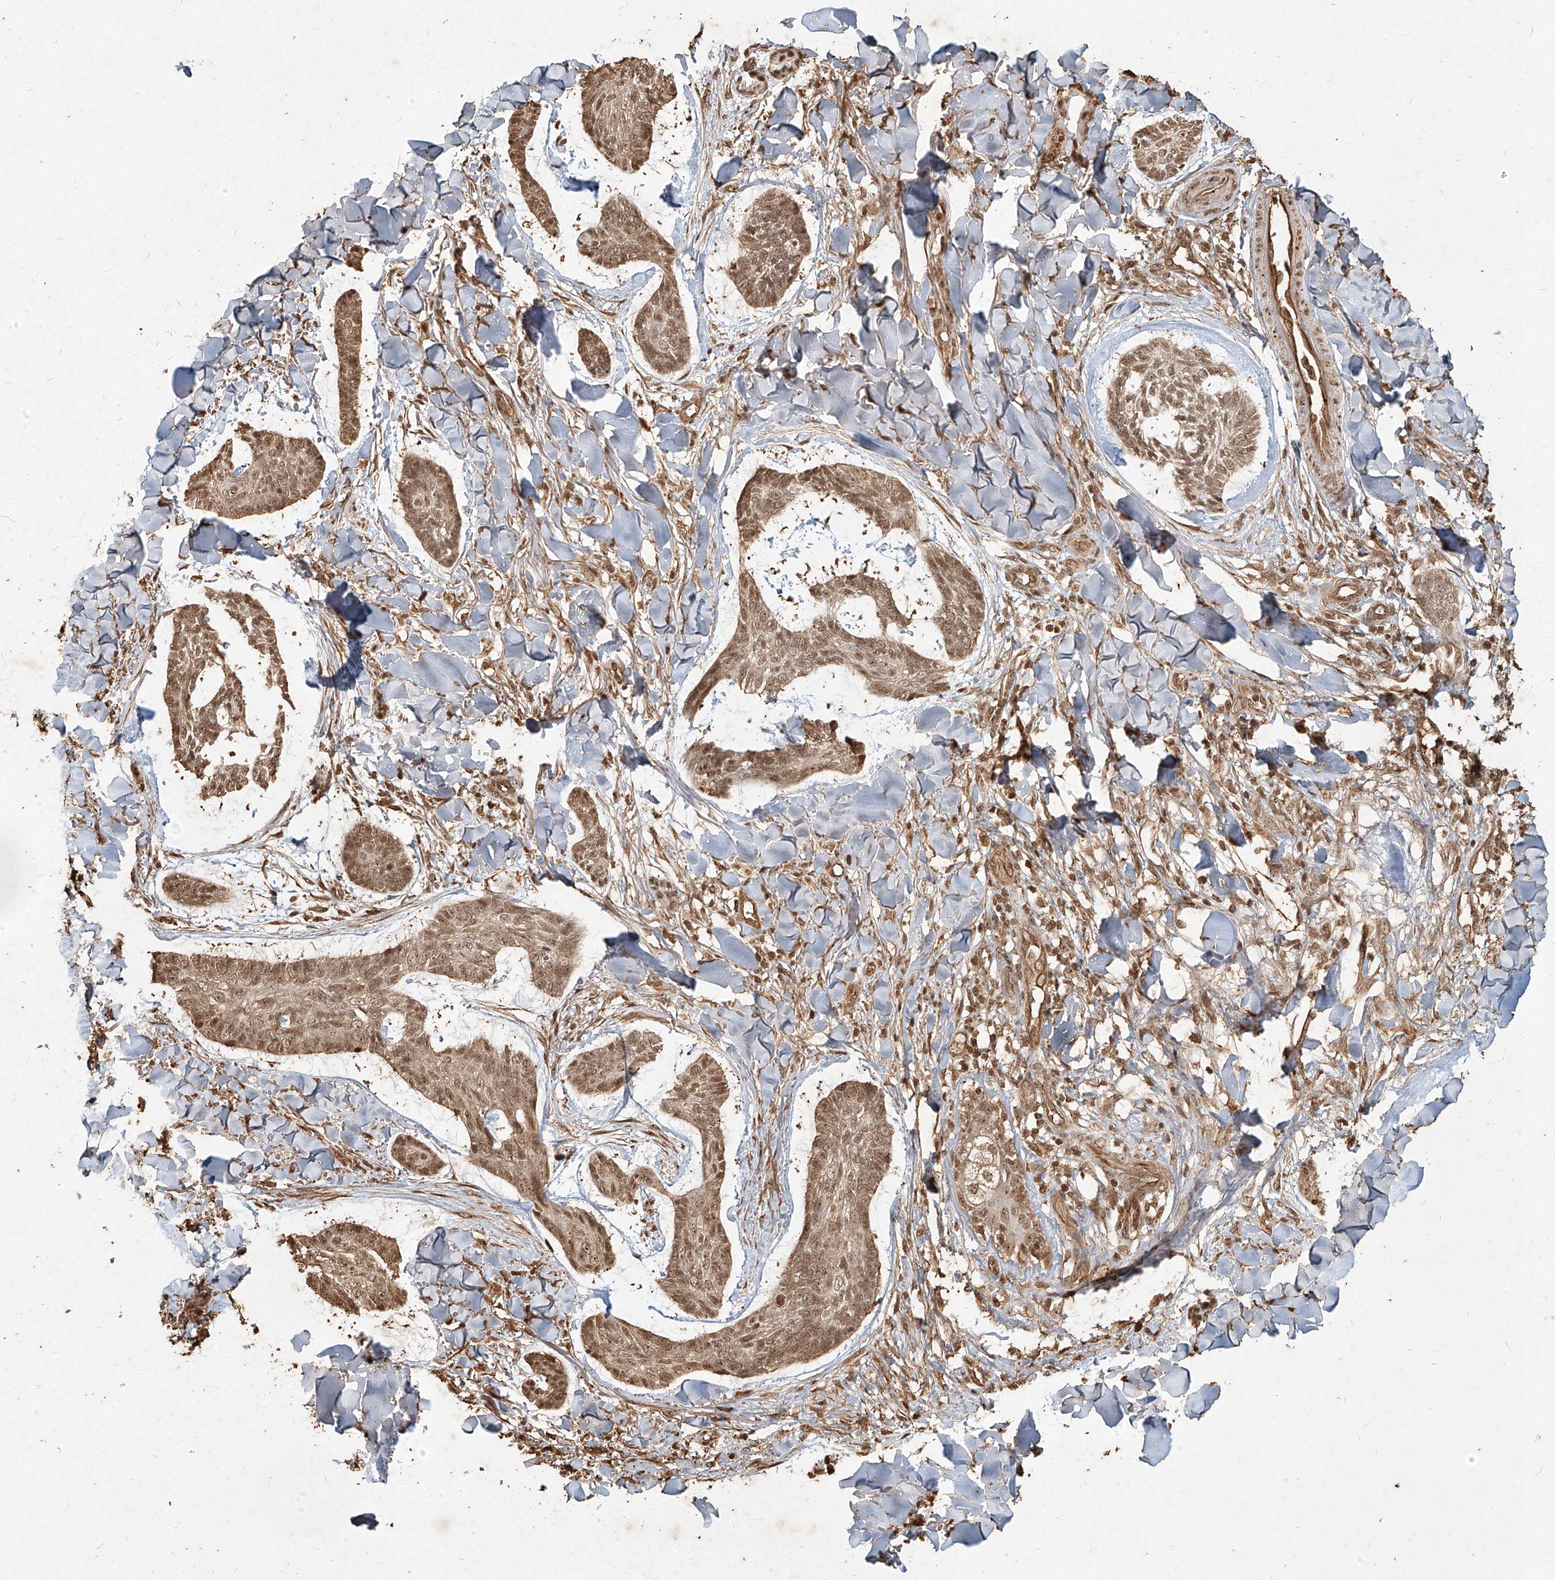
{"staining": {"intensity": "moderate", "quantity": ">75%", "location": "nuclear"}, "tissue": "skin cancer", "cell_type": "Tumor cells", "image_type": "cancer", "snomed": [{"axis": "morphology", "description": "Basal cell carcinoma"}, {"axis": "topography", "description": "Skin"}], "caption": "Skin cancer was stained to show a protein in brown. There is medium levels of moderate nuclear staining in about >75% of tumor cells.", "gene": "UBE2K", "patient": {"sex": "male", "age": 43}}